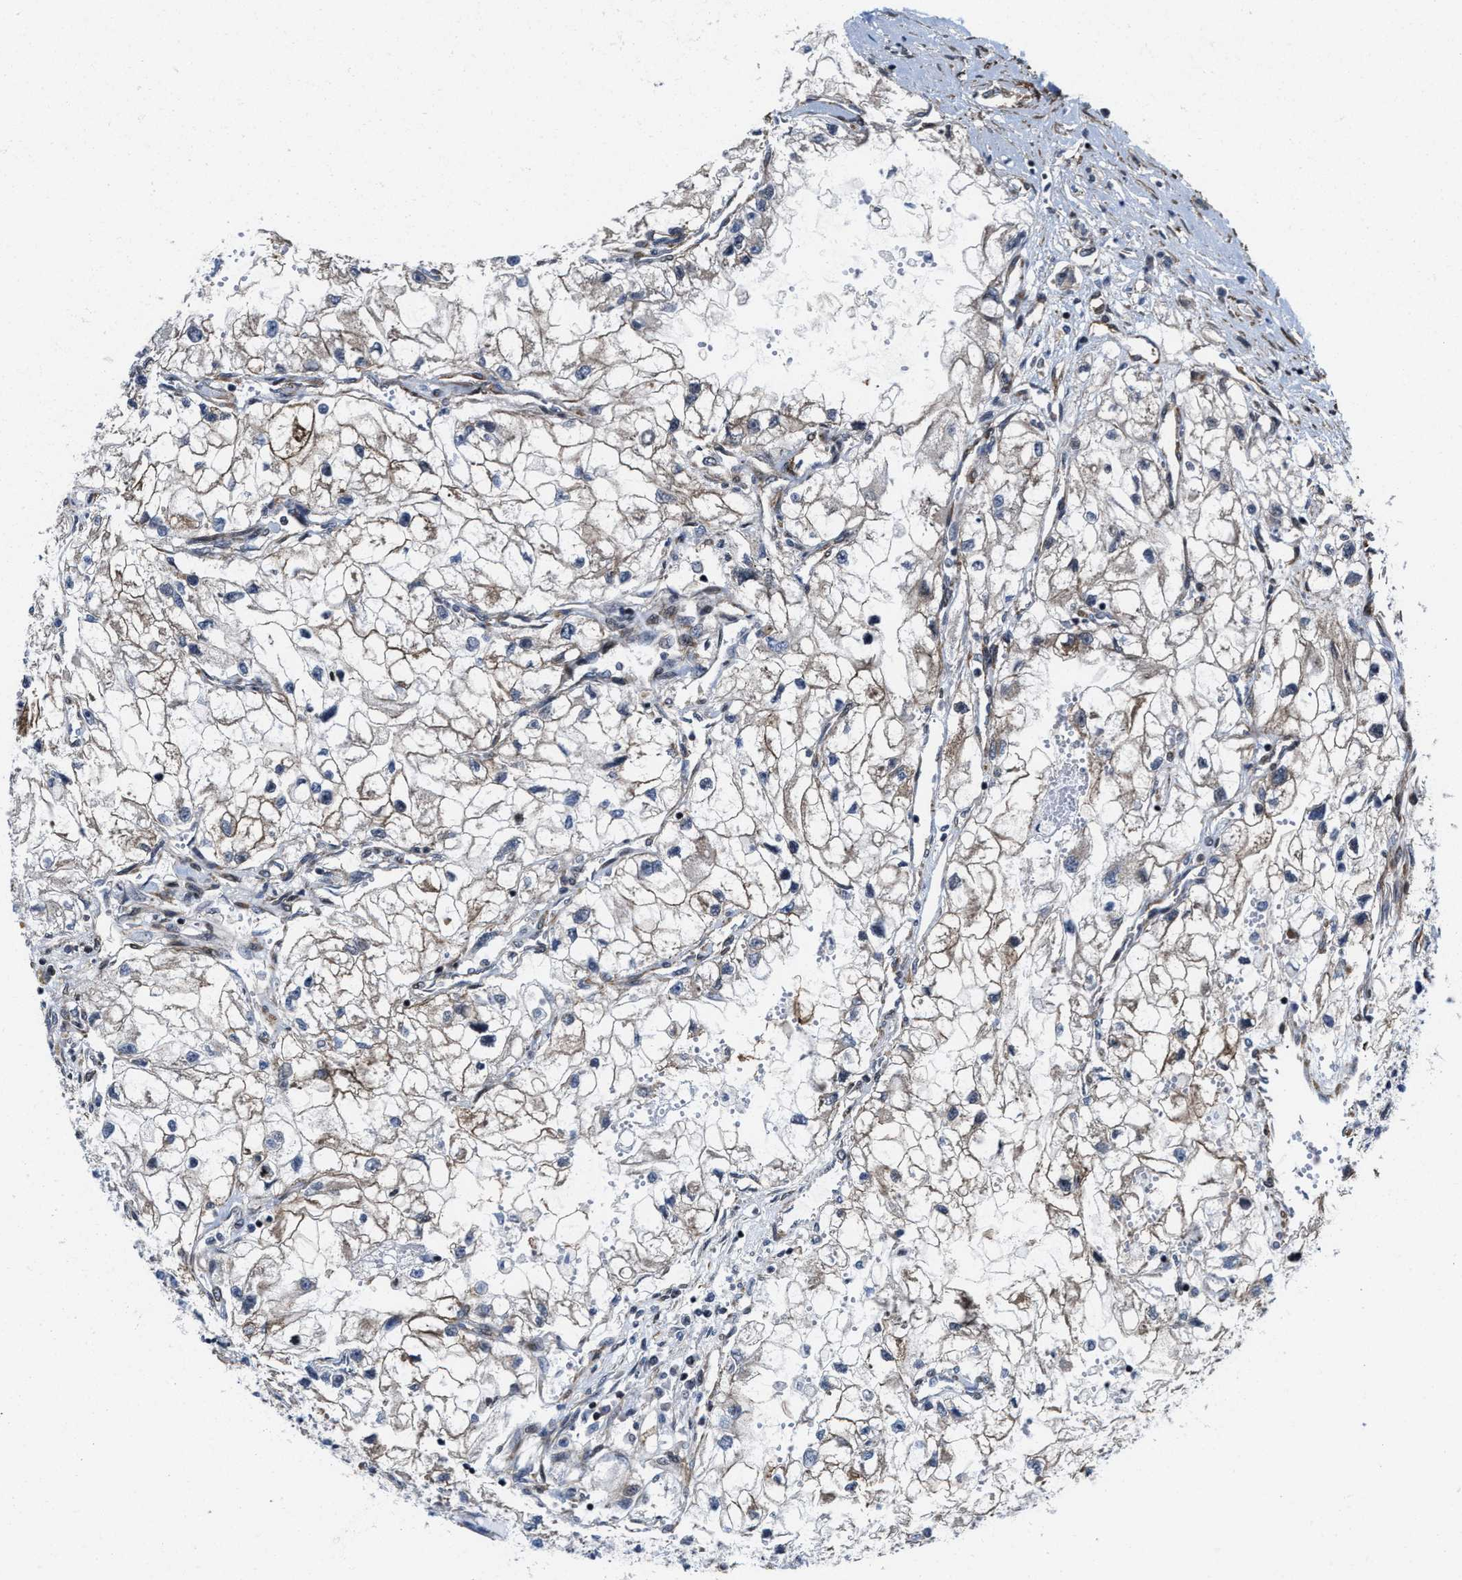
{"staining": {"intensity": "negative", "quantity": "none", "location": "none"}, "tissue": "renal cancer", "cell_type": "Tumor cells", "image_type": "cancer", "snomed": [{"axis": "morphology", "description": "Adenocarcinoma, NOS"}, {"axis": "topography", "description": "Kidney"}], "caption": "Renal cancer (adenocarcinoma) stained for a protein using IHC shows no positivity tumor cells.", "gene": "TGFB1I1", "patient": {"sex": "female", "age": 70}}